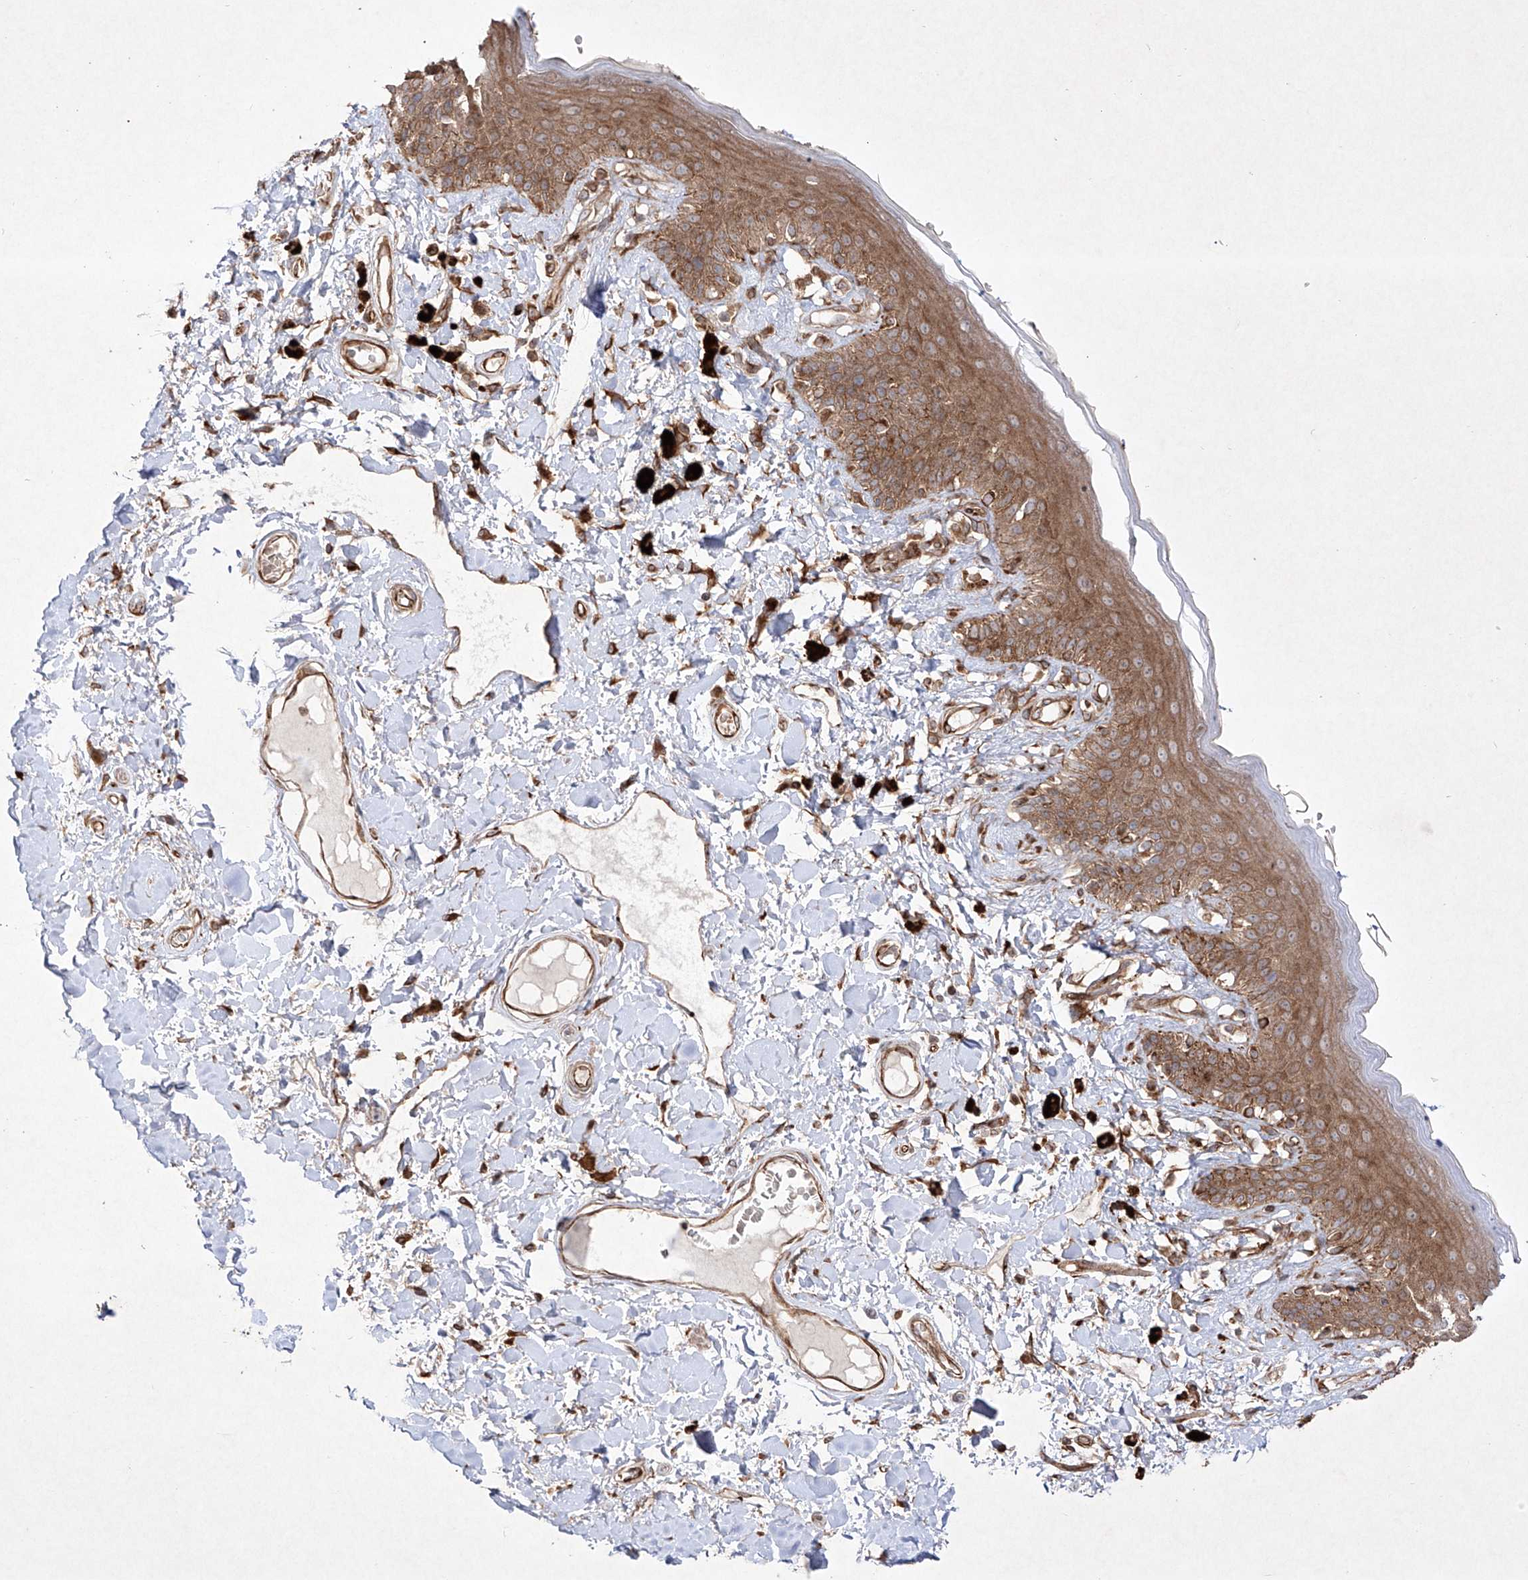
{"staining": {"intensity": "moderate", "quantity": ">75%", "location": "cytoplasmic/membranous"}, "tissue": "skin", "cell_type": "Epidermal cells", "image_type": "normal", "snomed": [{"axis": "morphology", "description": "Normal tissue, NOS"}, {"axis": "topography", "description": "Anal"}], "caption": "This is an image of immunohistochemistry staining of normal skin, which shows moderate positivity in the cytoplasmic/membranous of epidermal cells.", "gene": "YKT6", "patient": {"sex": "female", "age": 78}}